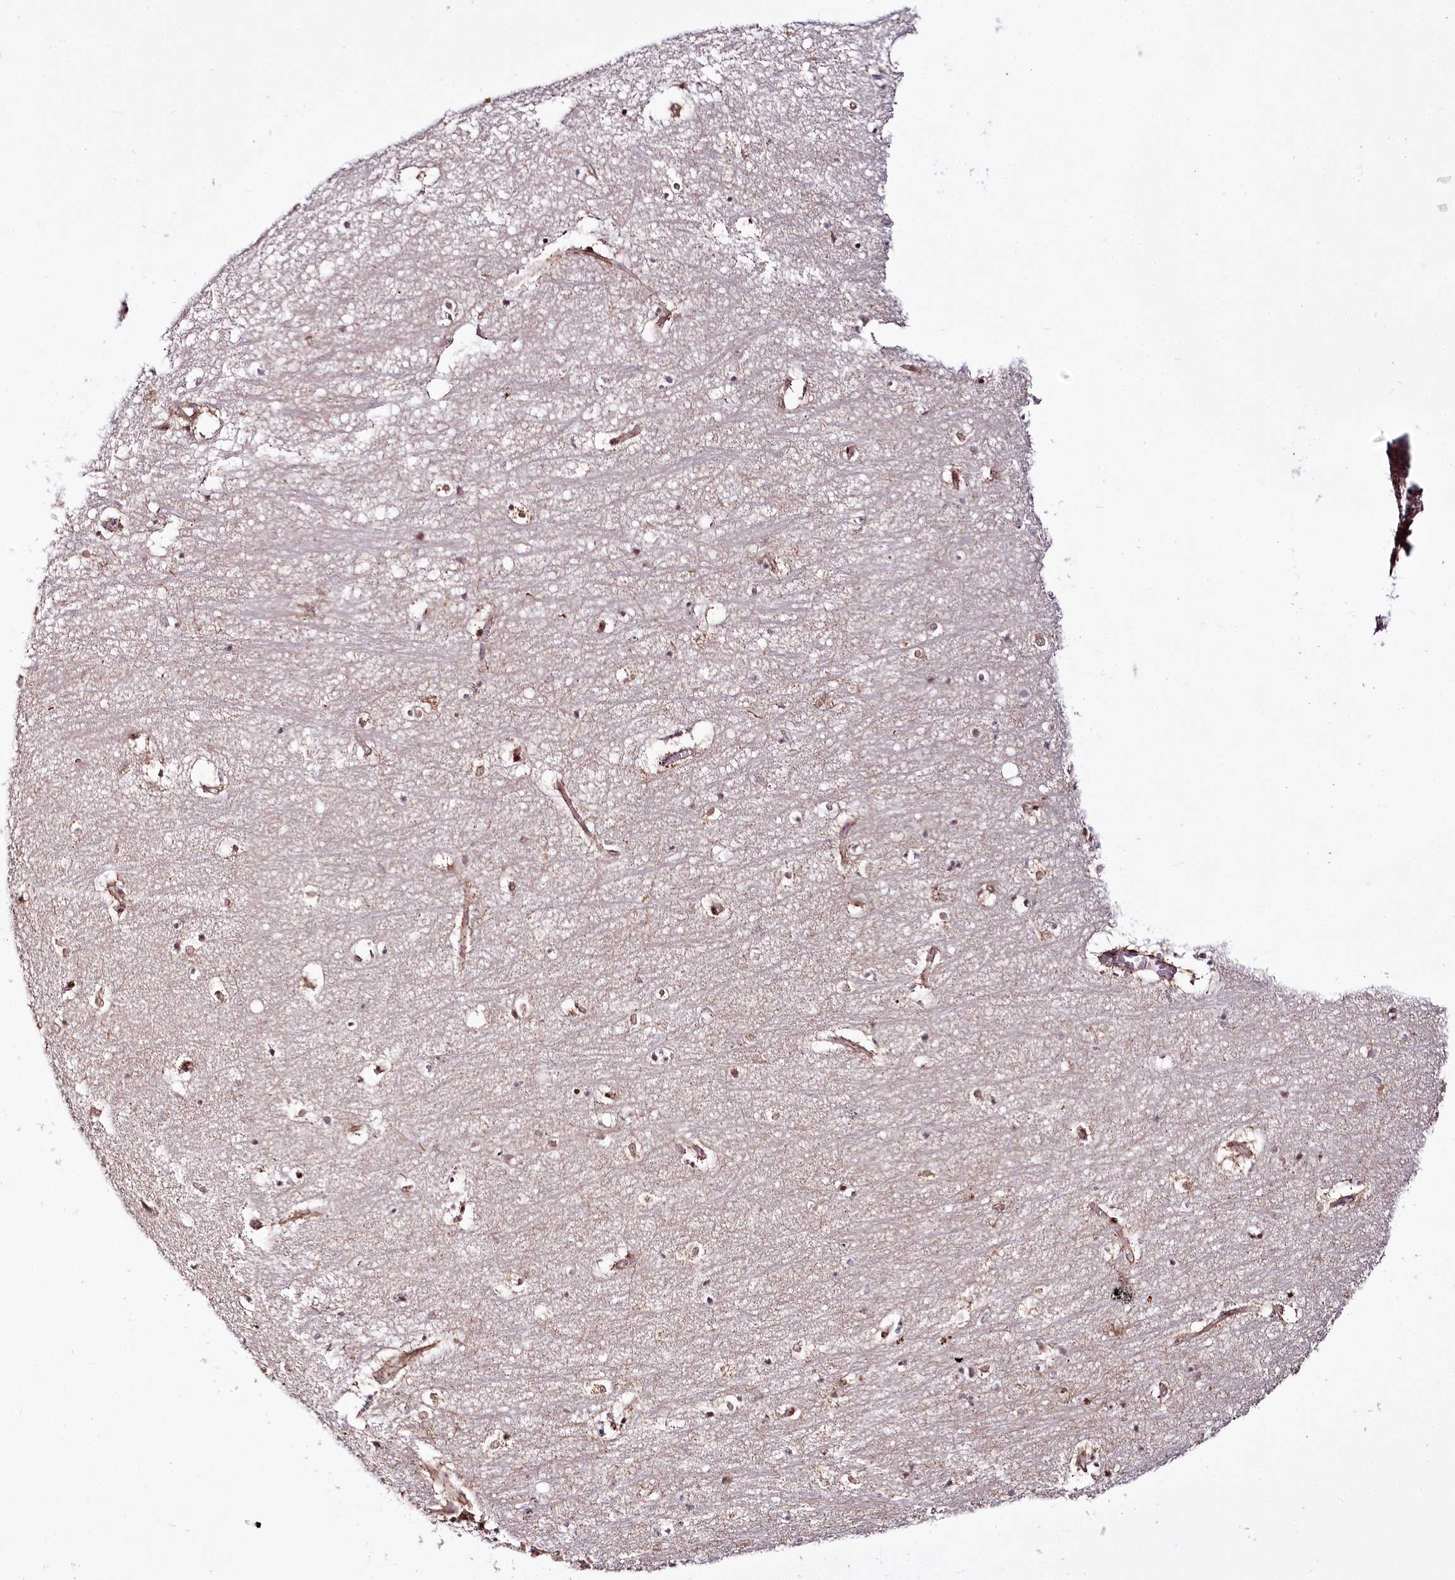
{"staining": {"intensity": "strong", "quantity": "25%-75%", "location": "nuclear"}, "tissue": "hippocampus", "cell_type": "Glial cells", "image_type": "normal", "snomed": [{"axis": "morphology", "description": "Normal tissue, NOS"}, {"axis": "topography", "description": "Hippocampus"}], "caption": "Brown immunohistochemical staining in unremarkable hippocampus exhibits strong nuclear expression in approximately 25%-75% of glial cells.", "gene": "HOXC8", "patient": {"sex": "female", "age": 64}}